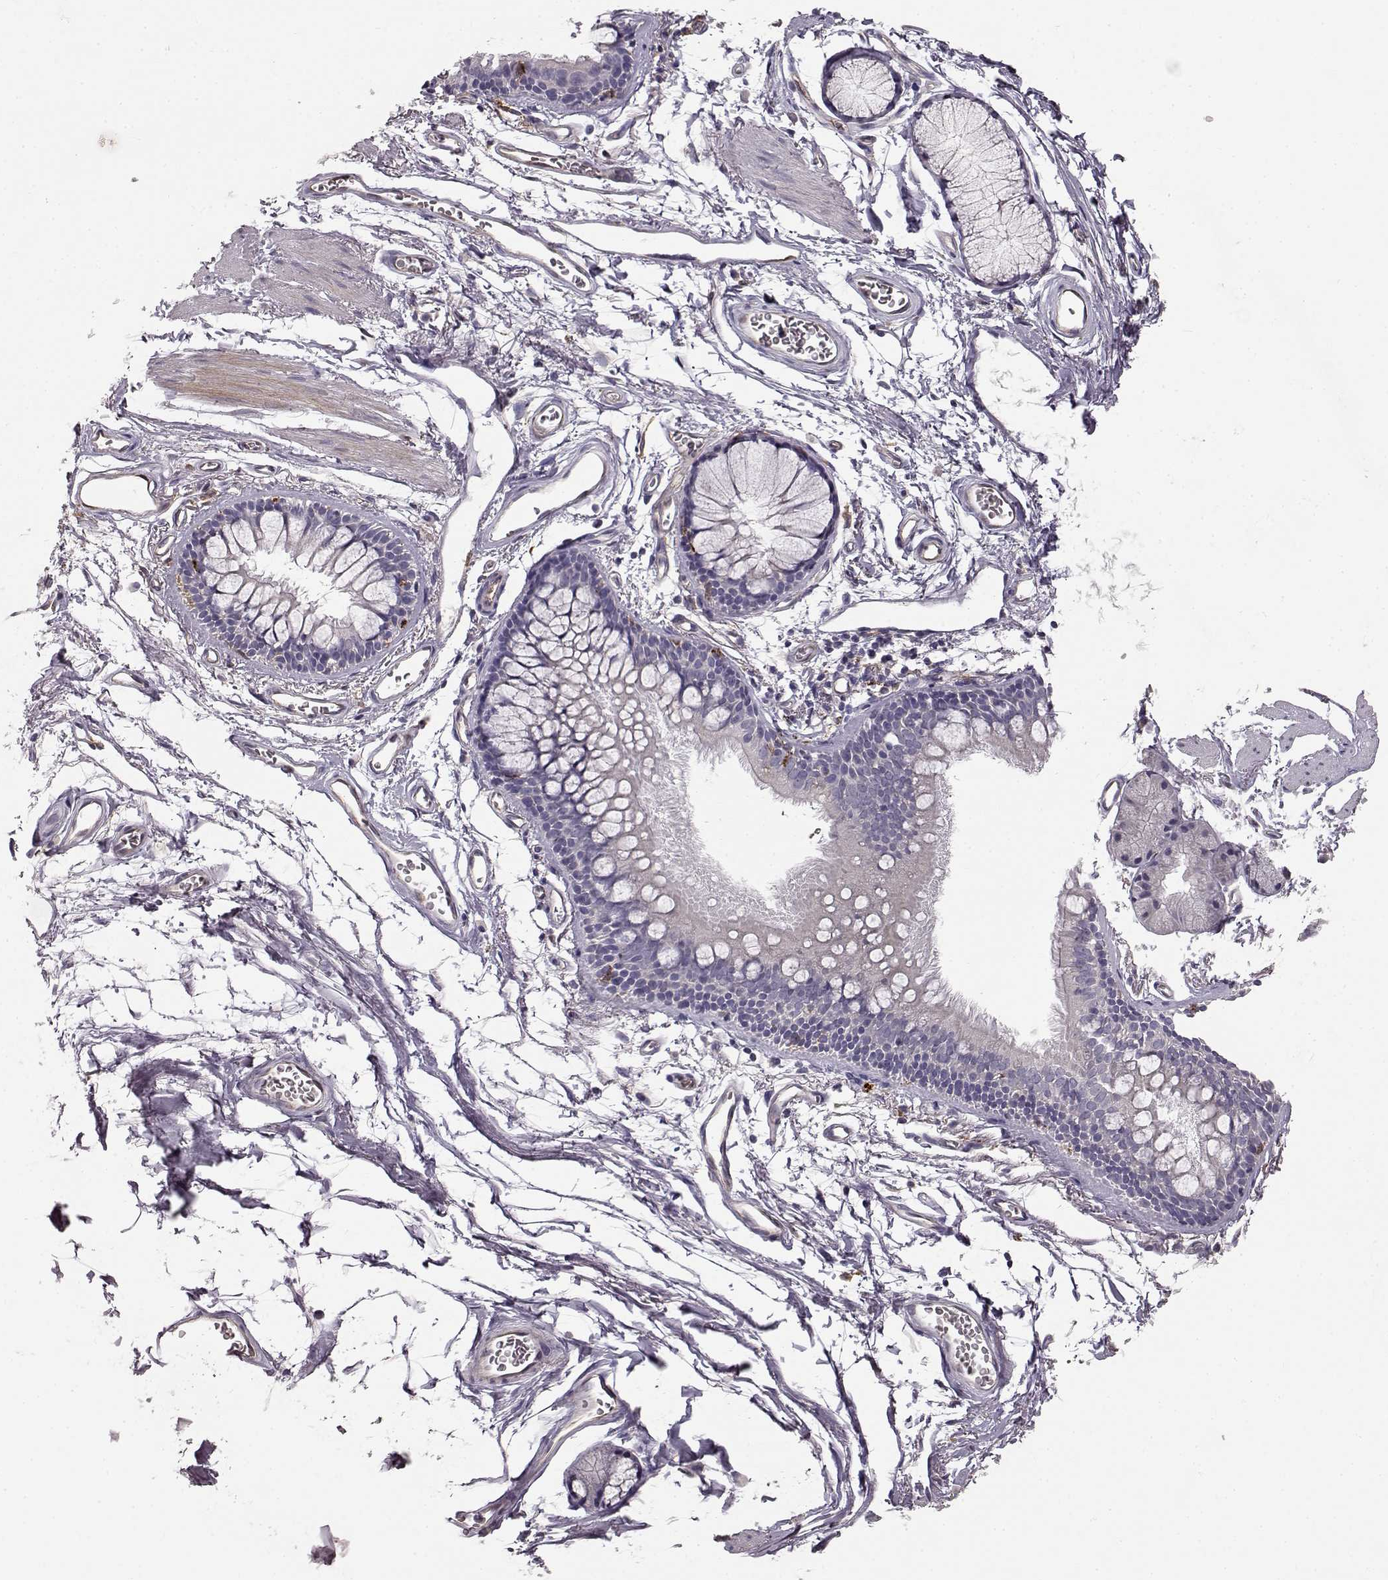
{"staining": {"intensity": "negative", "quantity": "none", "location": "none"}, "tissue": "adipose tissue", "cell_type": "Adipocytes", "image_type": "normal", "snomed": [{"axis": "morphology", "description": "Normal tissue, NOS"}, {"axis": "topography", "description": "Cartilage tissue"}, {"axis": "topography", "description": "Bronchus"}], "caption": "This is a image of IHC staining of unremarkable adipose tissue, which shows no positivity in adipocytes.", "gene": "CCNF", "patient": {"sex": "female", "age": 79}}